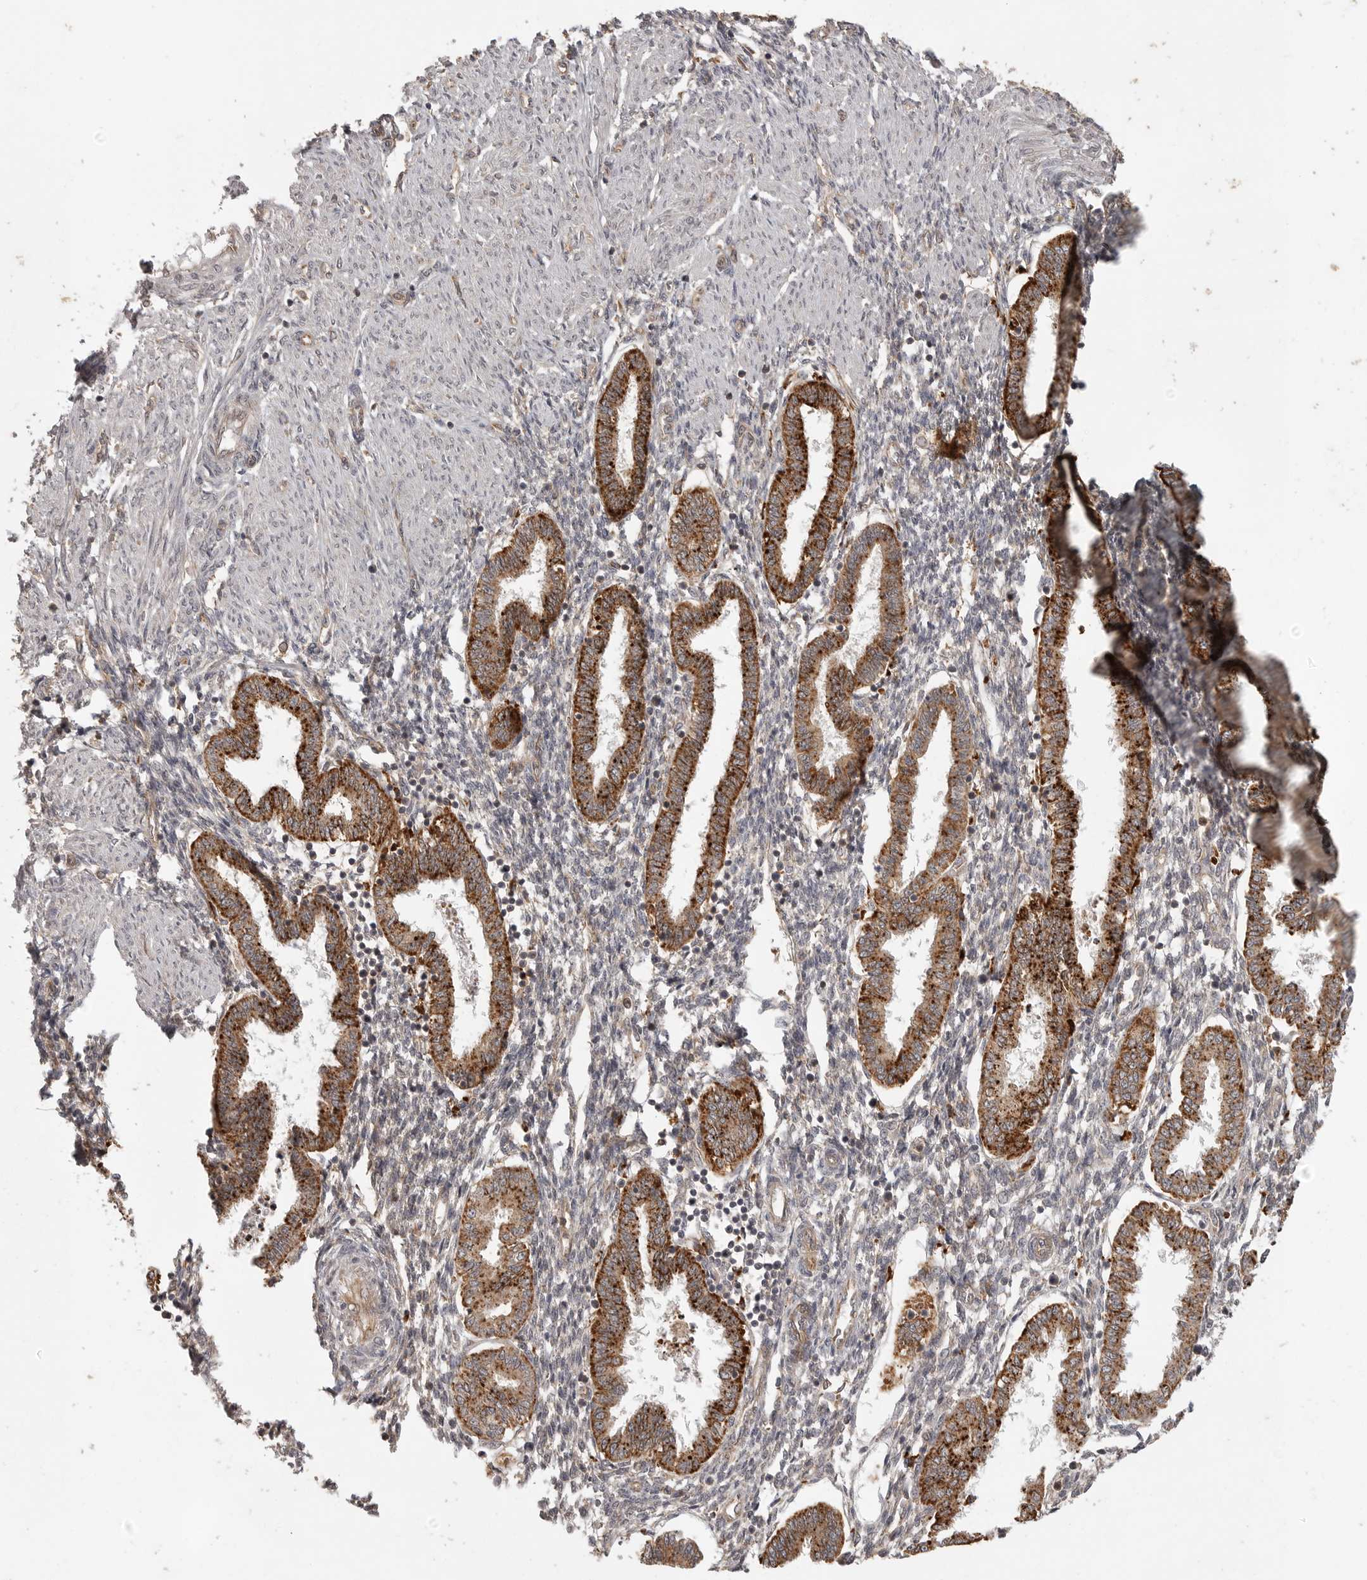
{"staining": {"intensity": "weak", "quantity": "<25%", "location": "cytoplasmic/membranous"}, "tissue": "endometrium", "cell_type": "Cells in endometrial stroma", "image_type": "normal", "snomed": [{"axis": "morphology", "description": "Normal tissue, NOS"}, {"axis": "topography", "description": "Endometrium"}], "caption": "IHC photomicrograph of benign endometrium stained for a protein (brown), which shows no positivity in cells in endometrial stroma.", "gene": "ZNF232", "patient": {"sex": "female", "age": 33}}